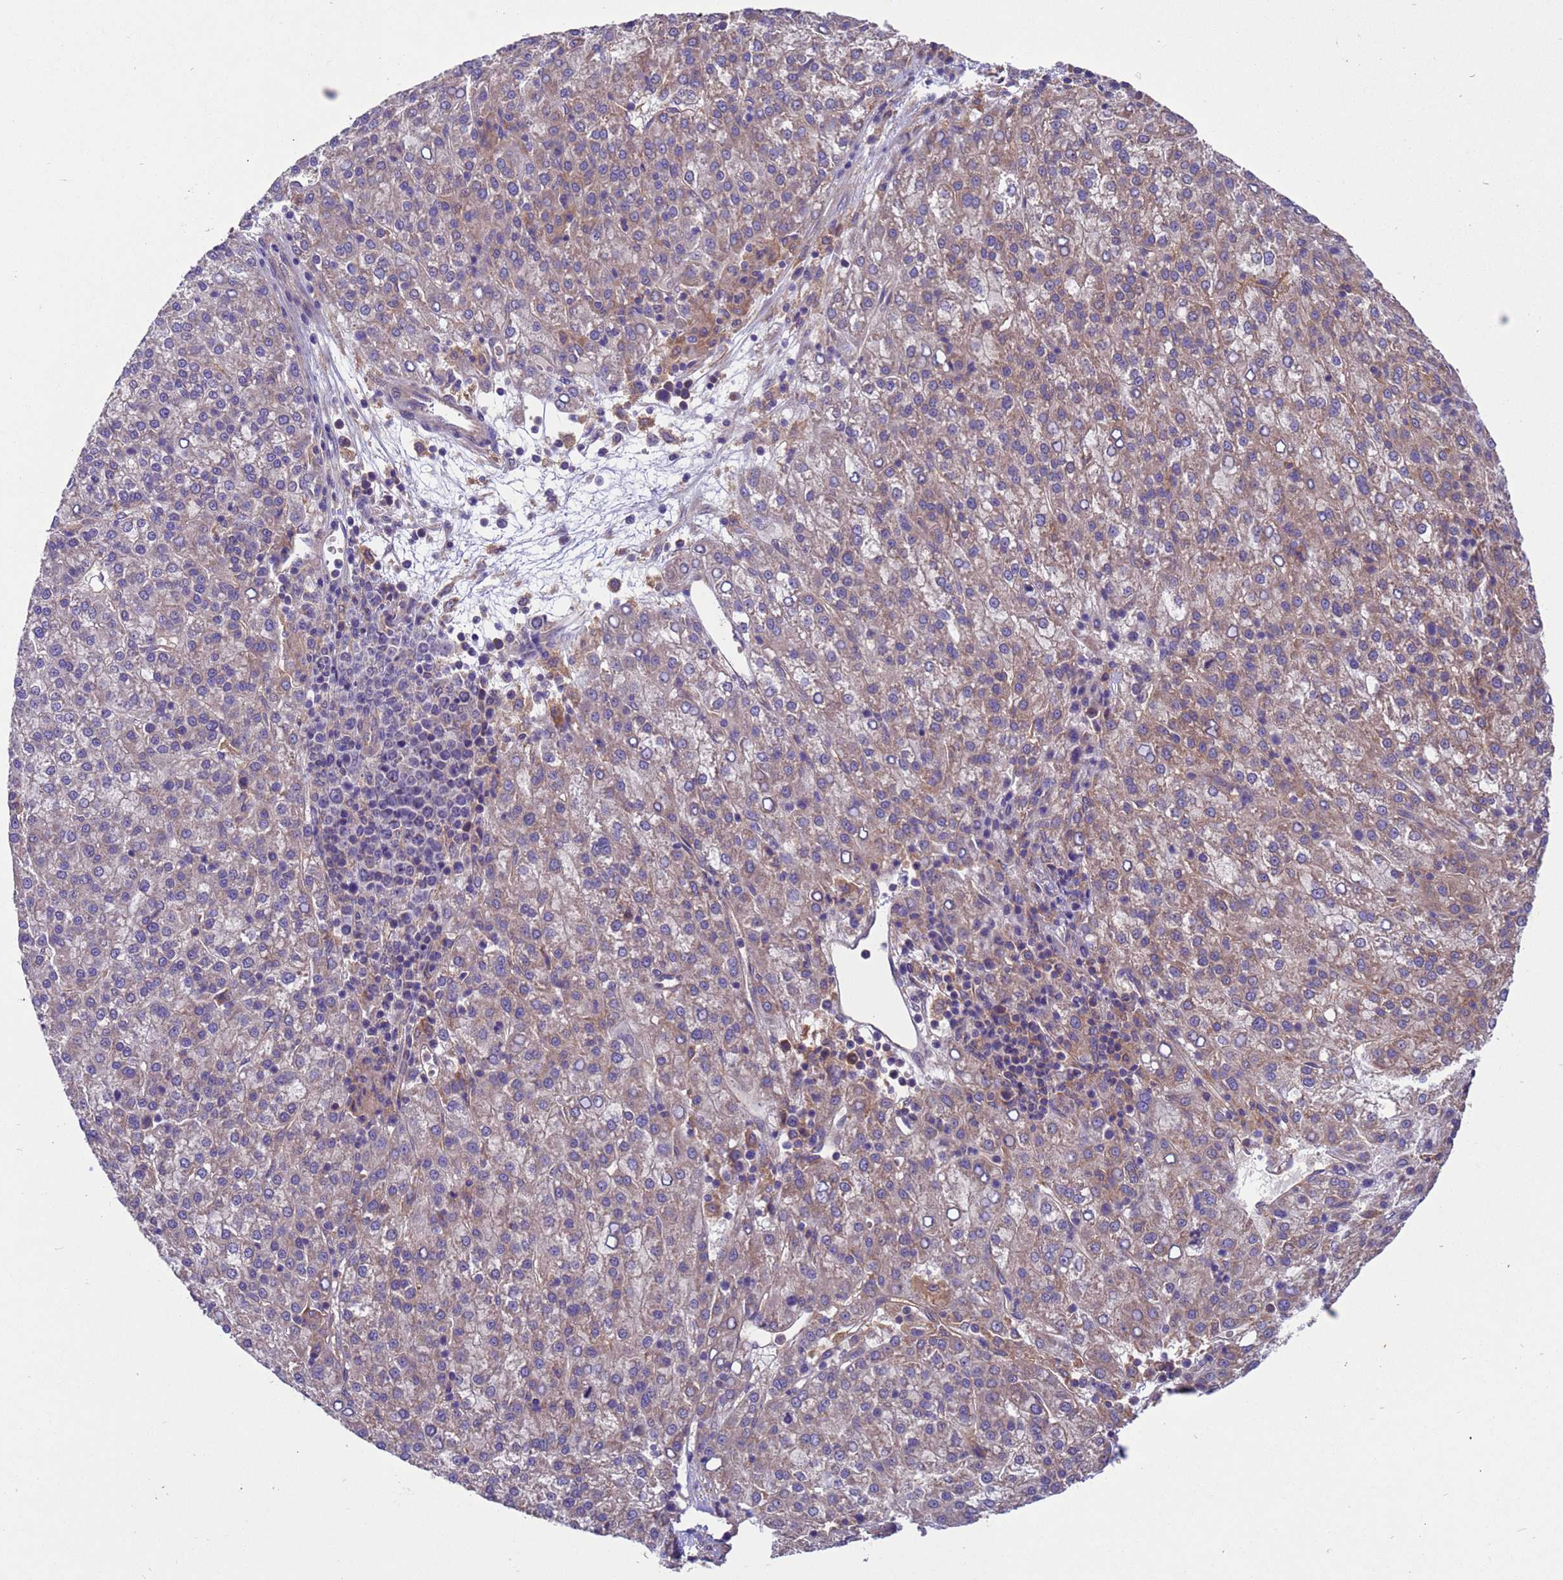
{"staining": {"intensity": "weak", "quantity": "25%-75%", "location": "cytoplasmic/membranous"}, "tissue": "liver cancer", "cell_type": "Tumor cells", "image_type": "cancer", "snomed": [{"axis": "morphology", "description": "Carcinoma, Hepatocellular, NOS"}, {"axis": "topography", "description": "Liver"}], "caption": "Protein analysis of hepatocellular carcinoma (liver) tissue demonstrates weak cytoplasmic/membranous staining in approximately 25%-75% of tumor cells. (Brightfield microscopy of DAB IHC at high magnification).", "gene": "ARHGAP12", "patient": {"sex": "female", "age": 58}}